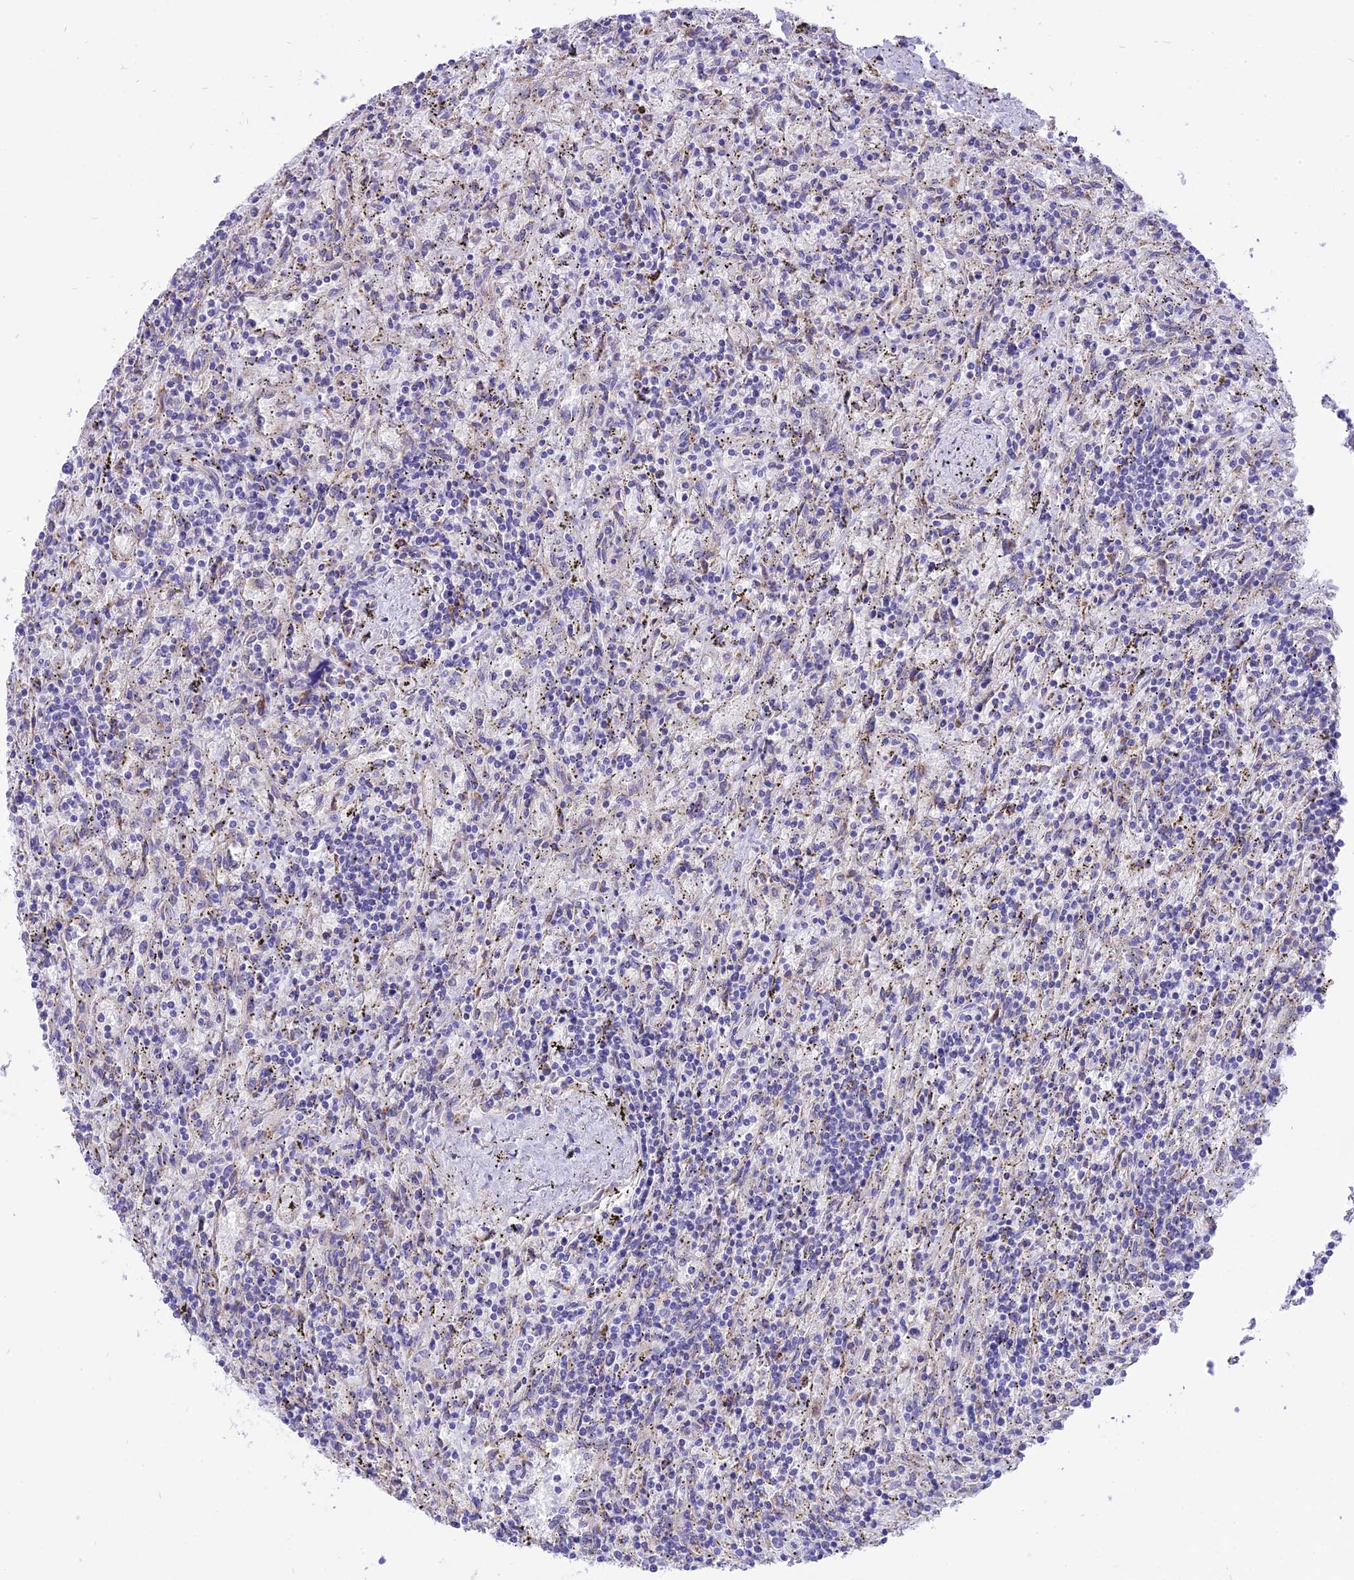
{"staining": {"intensity": "negative", "quantity": "none", "location": "none"}, "tissue": "lymphoma", "cell_type": "Tumor cells", "image_type": "cancer", "snomed": [{"axis": "morphology", "description": "Malignant lymphoma, non-Hodgkin's type, Low grade"}, {"axis": "topography", "description": "Spleen"}], "caption": "Lymphoma stained for a protein using immunohistochemistry displays no expression tumor cells.", "gene": "ARMCX6", "patient": {"sex": "male", "age": 76}}